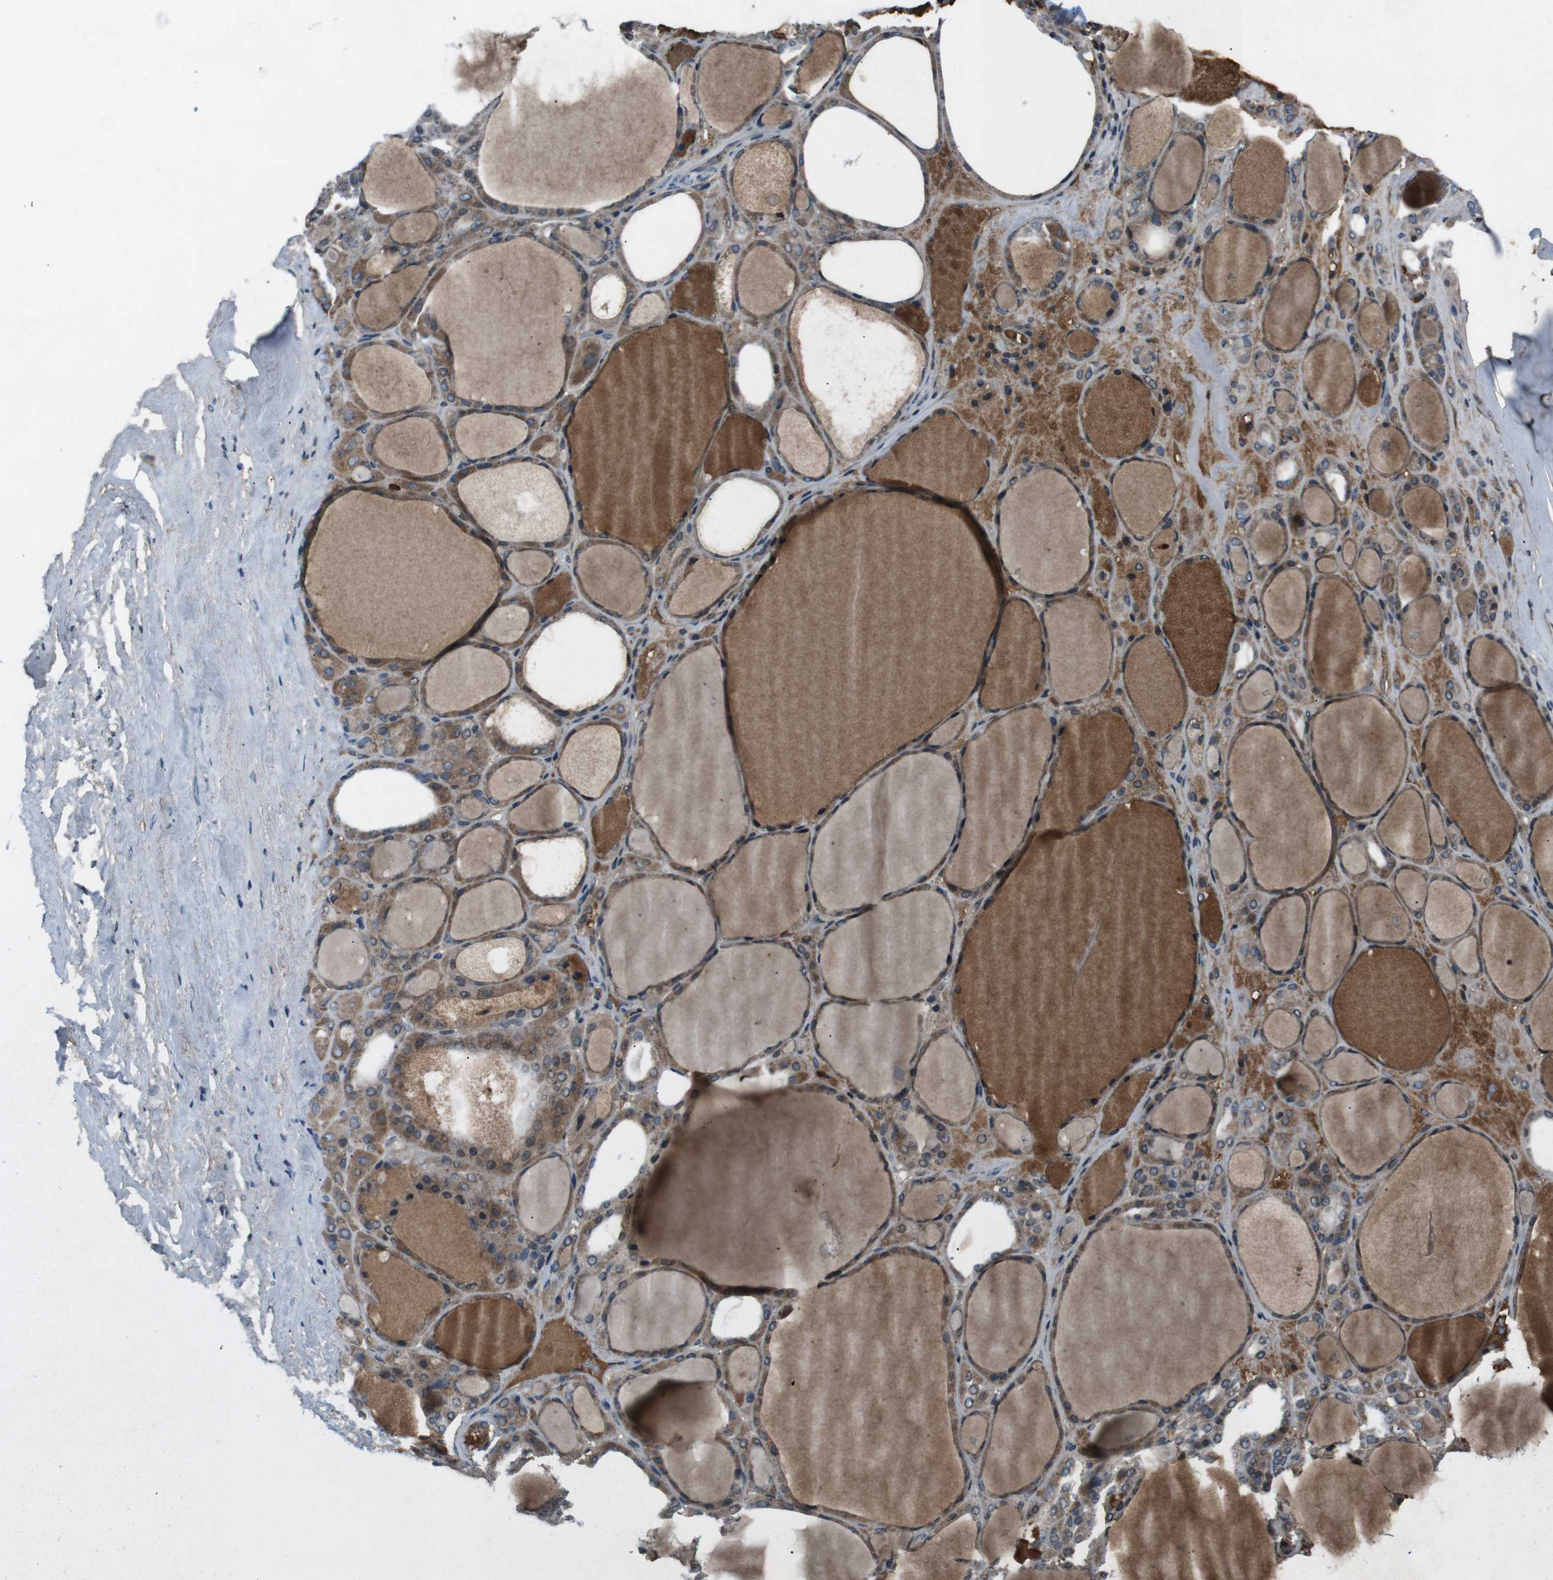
{"staining": {"intensity": "moderate", "quantity": "25%-75%", "location": "cytoplasmic/membranous"}, "tissue": "thyroid gland", "cell_type": "Glandular cells", "image_type": "normal", "snomed": [{"axis": "morphology", "description": "Normal tissue, NOS"}, {"axis": "morphology", "description": "Carcinoma, NOS"}, {"axis": "topography", "description": "Thyroid gland"}], "caption": "Moderate cytoplasmic/membranous protein positivity is appreciated in about 25%-75% of glandular cells in thyroid gland.", "gene": "UGT1A6", "patient": {"sex": "female", "age": 86}}